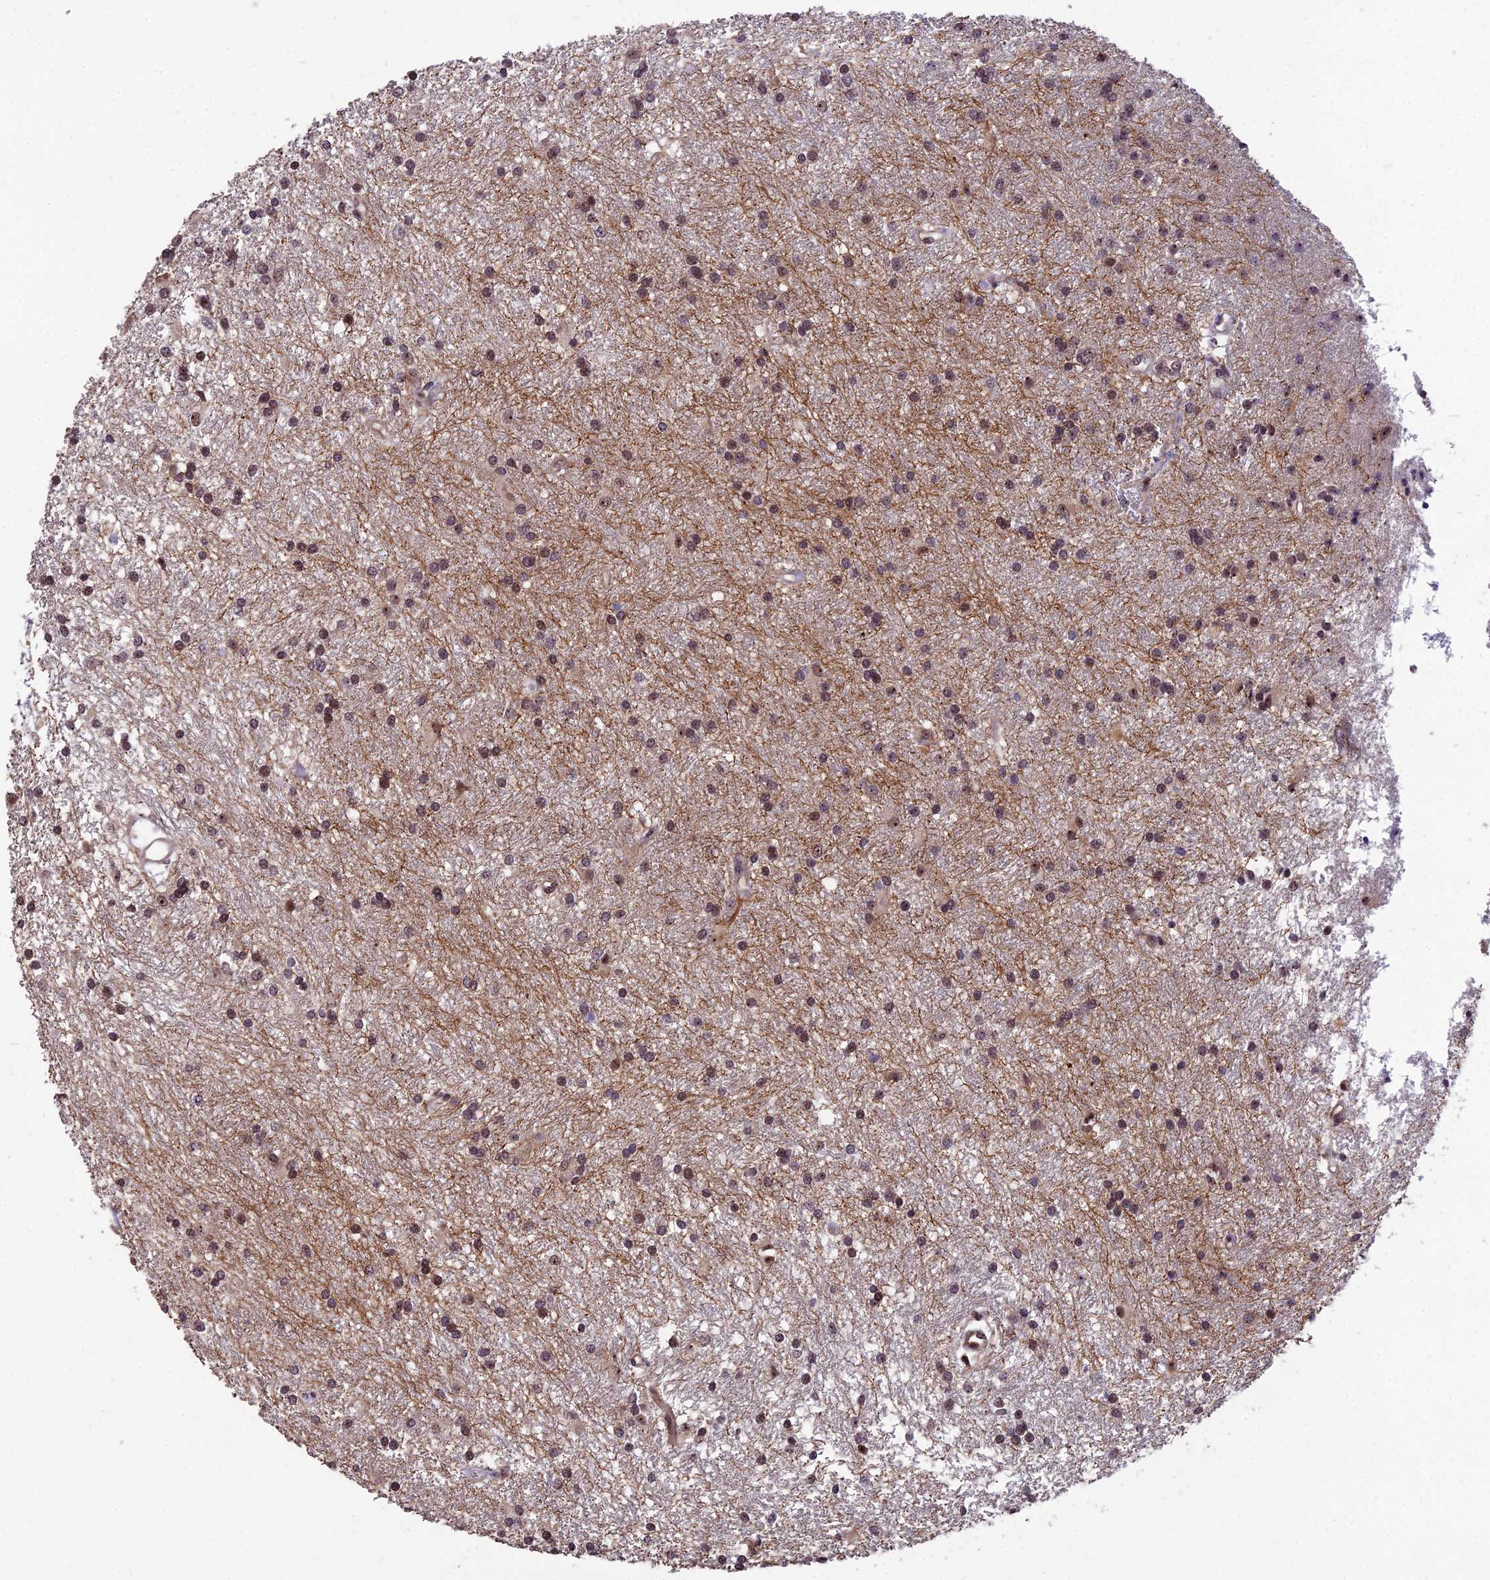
{"staining": {"intensity": "weak", "quantity": ">75%", "location": "nuclear"}, "tissue": "glioma", "cell_type": "Tumor cells", "image_type": "cancer", "snomed": [{"axis": "morphology", "description": "Glioma, malignant, High grade"}, {"axis": "topography", "description": "Brain"}], "caption": "Glioma stained with DAB immunohistochemistry (IHC) shows low levels of weak nuclear expression in approximately >75% of tumor cells.", "gene": "ZNF333", "patient": {"sex": "male", "age": 77}}